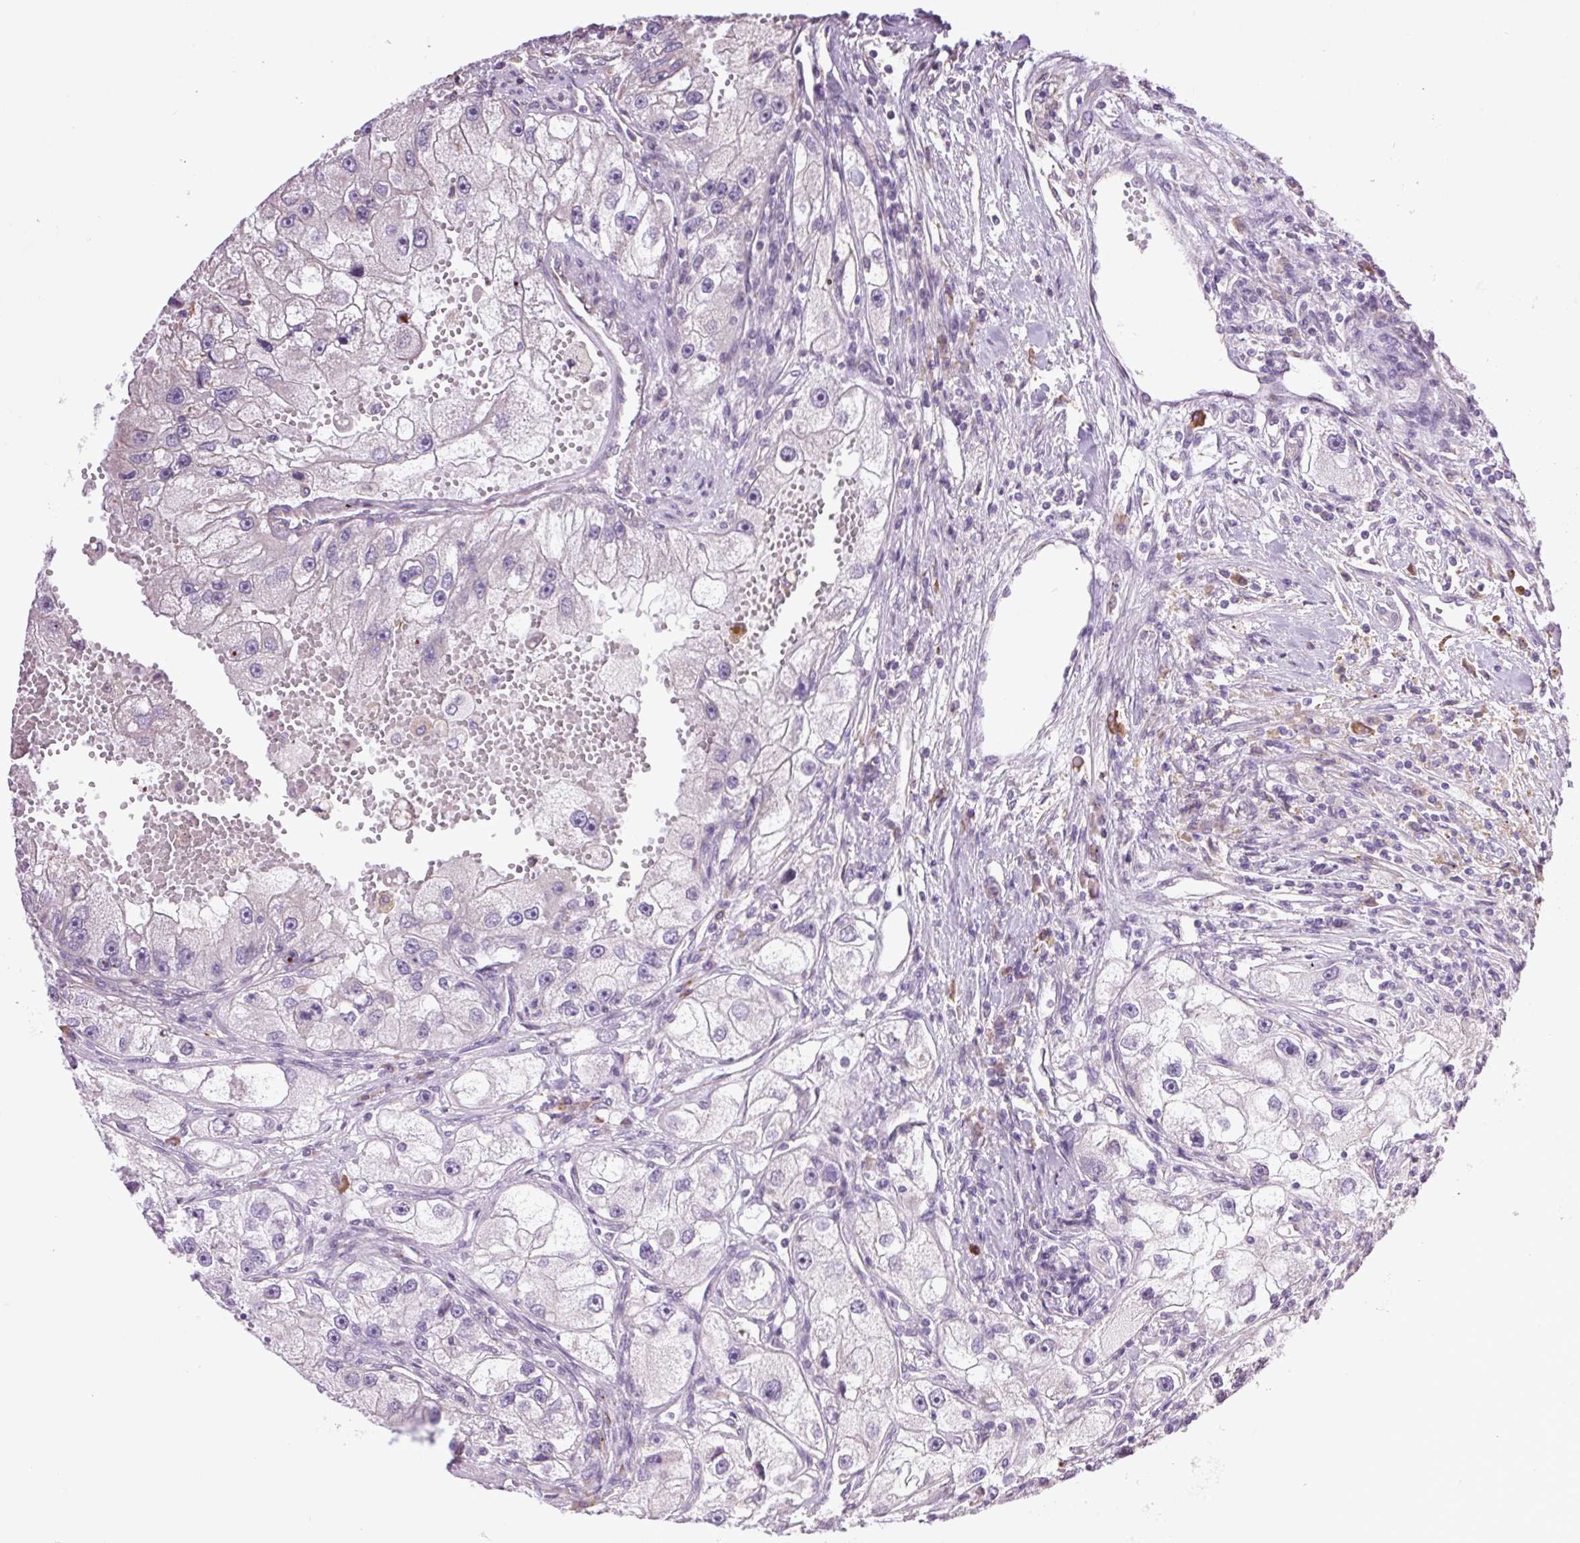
{"staining": {"intensity": "negative", "quantity": "none", "location": "none"}, "tissue": "renal cancer", "cell_type": "Tumor cells", "image_type": "cancer", "snomed": [{"axis": "morphology", "description": "Adenocarcinoma, NOS"}, {"axis": "topography", "description": "Kidney"}], "caption": "The image demonstrates no staining of tumor cells in renal adenocarcinoma. (DAB IHC visualized using brightfield microscopy, high magnification).", "gene": "SNX31", "patient": {"sex": "male", "age": 63}}